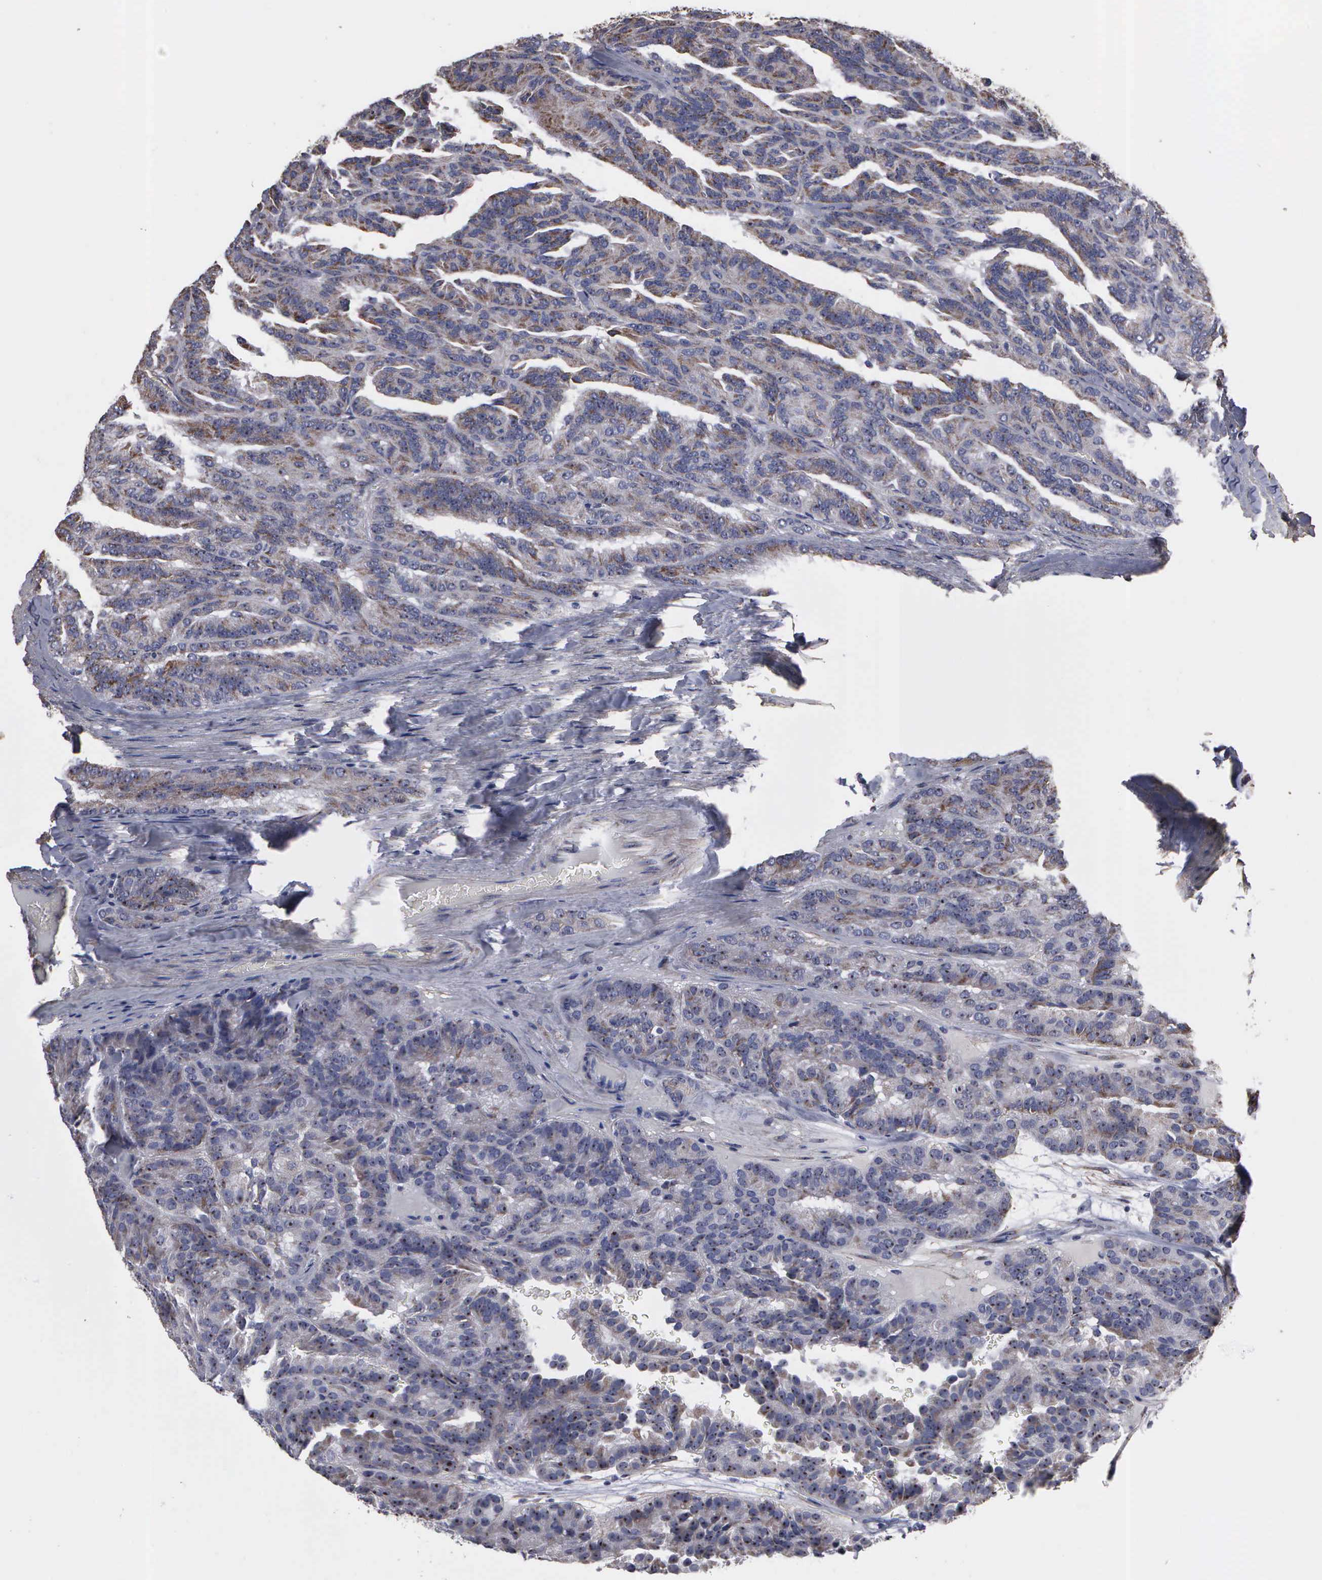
{"staining": {"intensity": "weak", "quantity": "25%-75%", "location": "cytoplasmic/membranous"}, "tissue": "renal cancer", "cell_type": "Tumor cells", "image_type": "cancer", "snomed": [{"axis": "morphology", "description": "Adenocarcinoma, NOS"}, {"axis": "topography", "description": "Kidney"}], "caption": "Tumor cells demonstrate low levels of weak cytoplasmic/membranous staining in about 25%-75% of cells in renal adenocarcinoma.", "gene": "NGDN", "patient": {"sex": "male", "age": 46}}